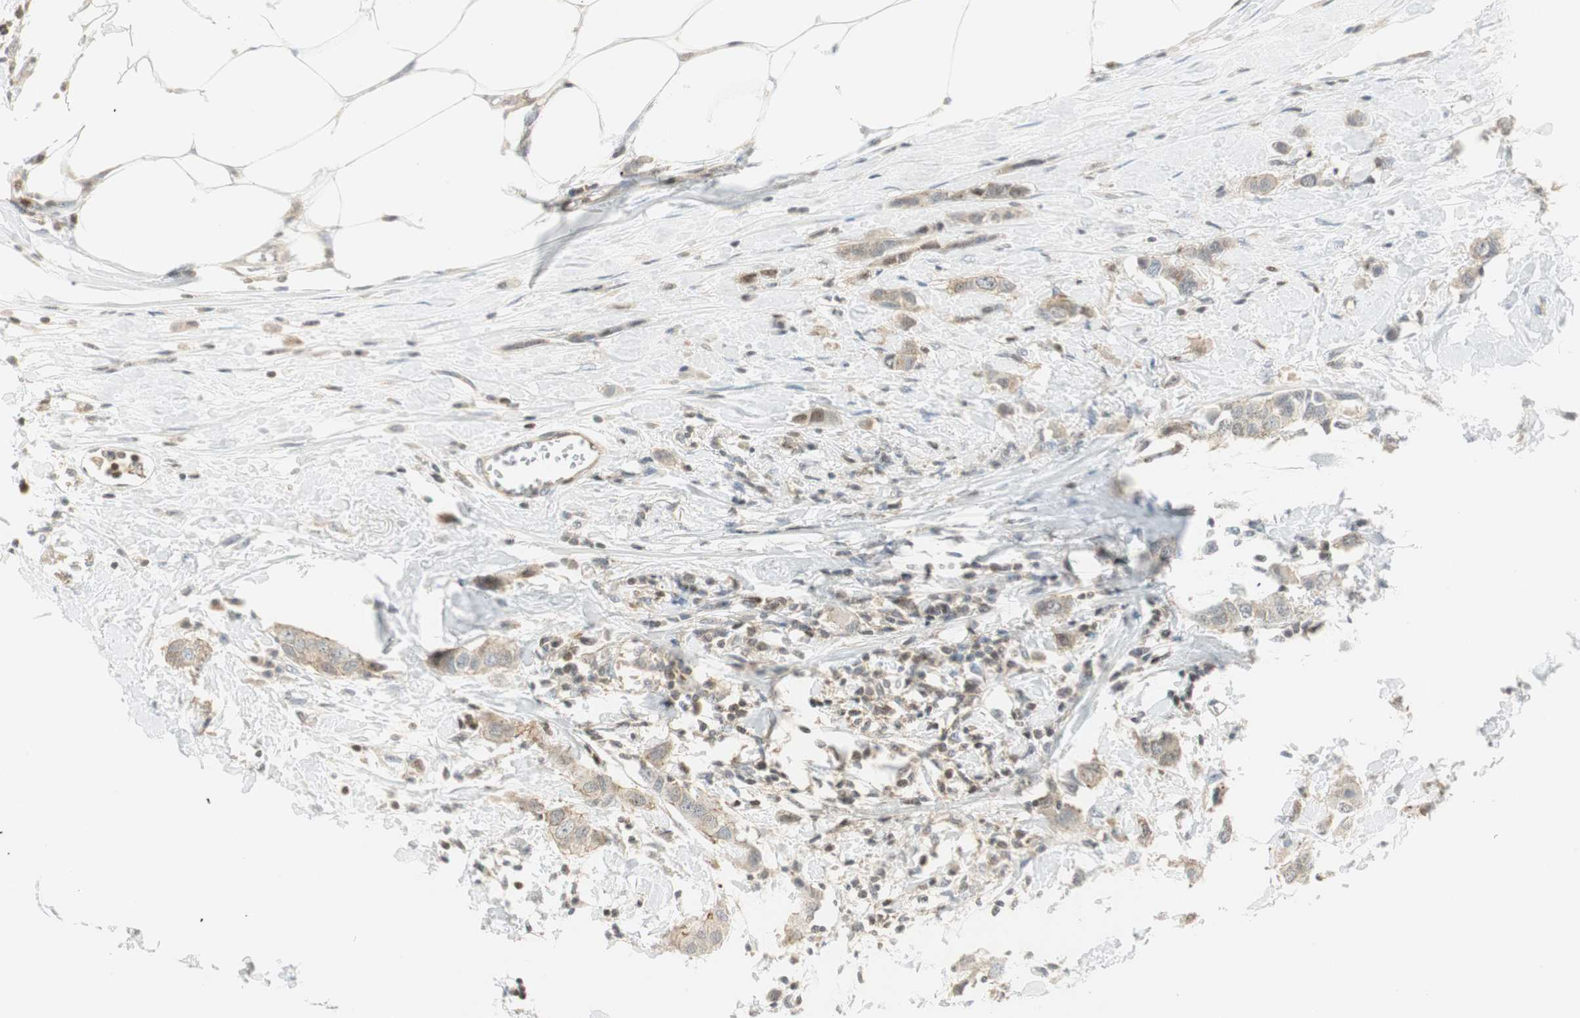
{"staining": {"intensity": "weak", "quantity": ">75%", "location": "cytoplasmic/membranous"}, "tissue": "breast cancer", "cell_type": "Tumor cells", "image_type": "cancer", "snomed": [{"axis": "morphology", "description": "Duct carcinoma"}, {"axis": "topography", "description": "Breast"}], "caption": "Immunohistochemical staining of breast cancer exhibits weak cytoplasmic/membranous protein staining in about >75% of tumor cells. The protein of interest is stained brown, and the nuclei are stained in blue (DAB (3,3'-diaminobenzidine) IHC with brightfield microscopy, high magnification).", "gene": "PPP1CA", "patient": {"sex": "female", "age": 50}}